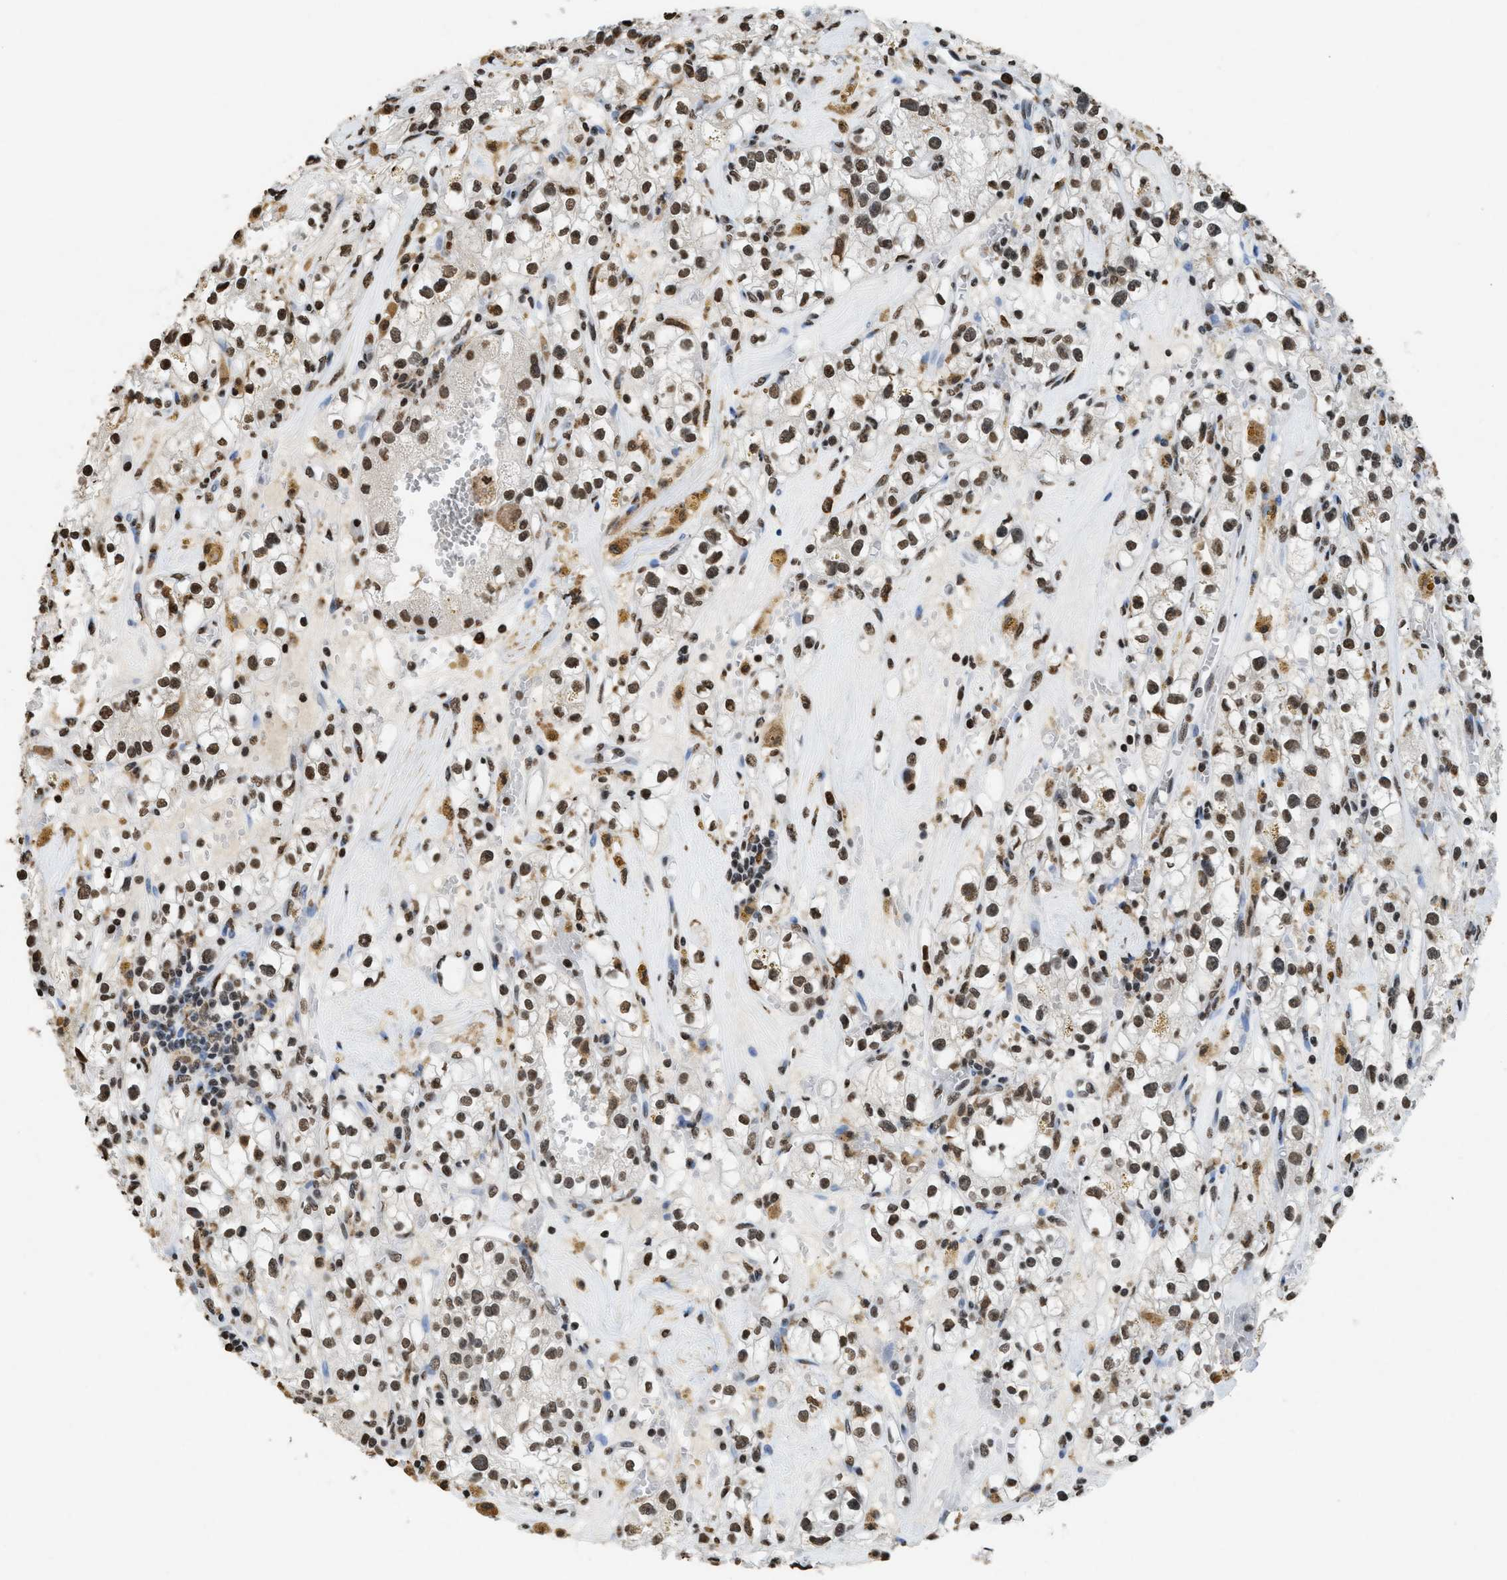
{"staining": {"intensity": "moderate", "quantity": ">75%", "location": "nuclear"}, "tissue": "renal cancer", "cell_type": "Tumor cells", "image_type": "cancer", "snomed": [{"axis": "morphology", "description": "Adenocarcinoma, NOS"}, {"axis": "topography", "description": "Kidney"}], "caption": "A brown stain labels moderate nuclear positivity of a protein in human adenocarcinoma (renal) tumor cells. The protein is shown in brown color, while the nuclei are stained blue.", "gene": "NUP88", "patient": {"sex": "male", "age": 56}}